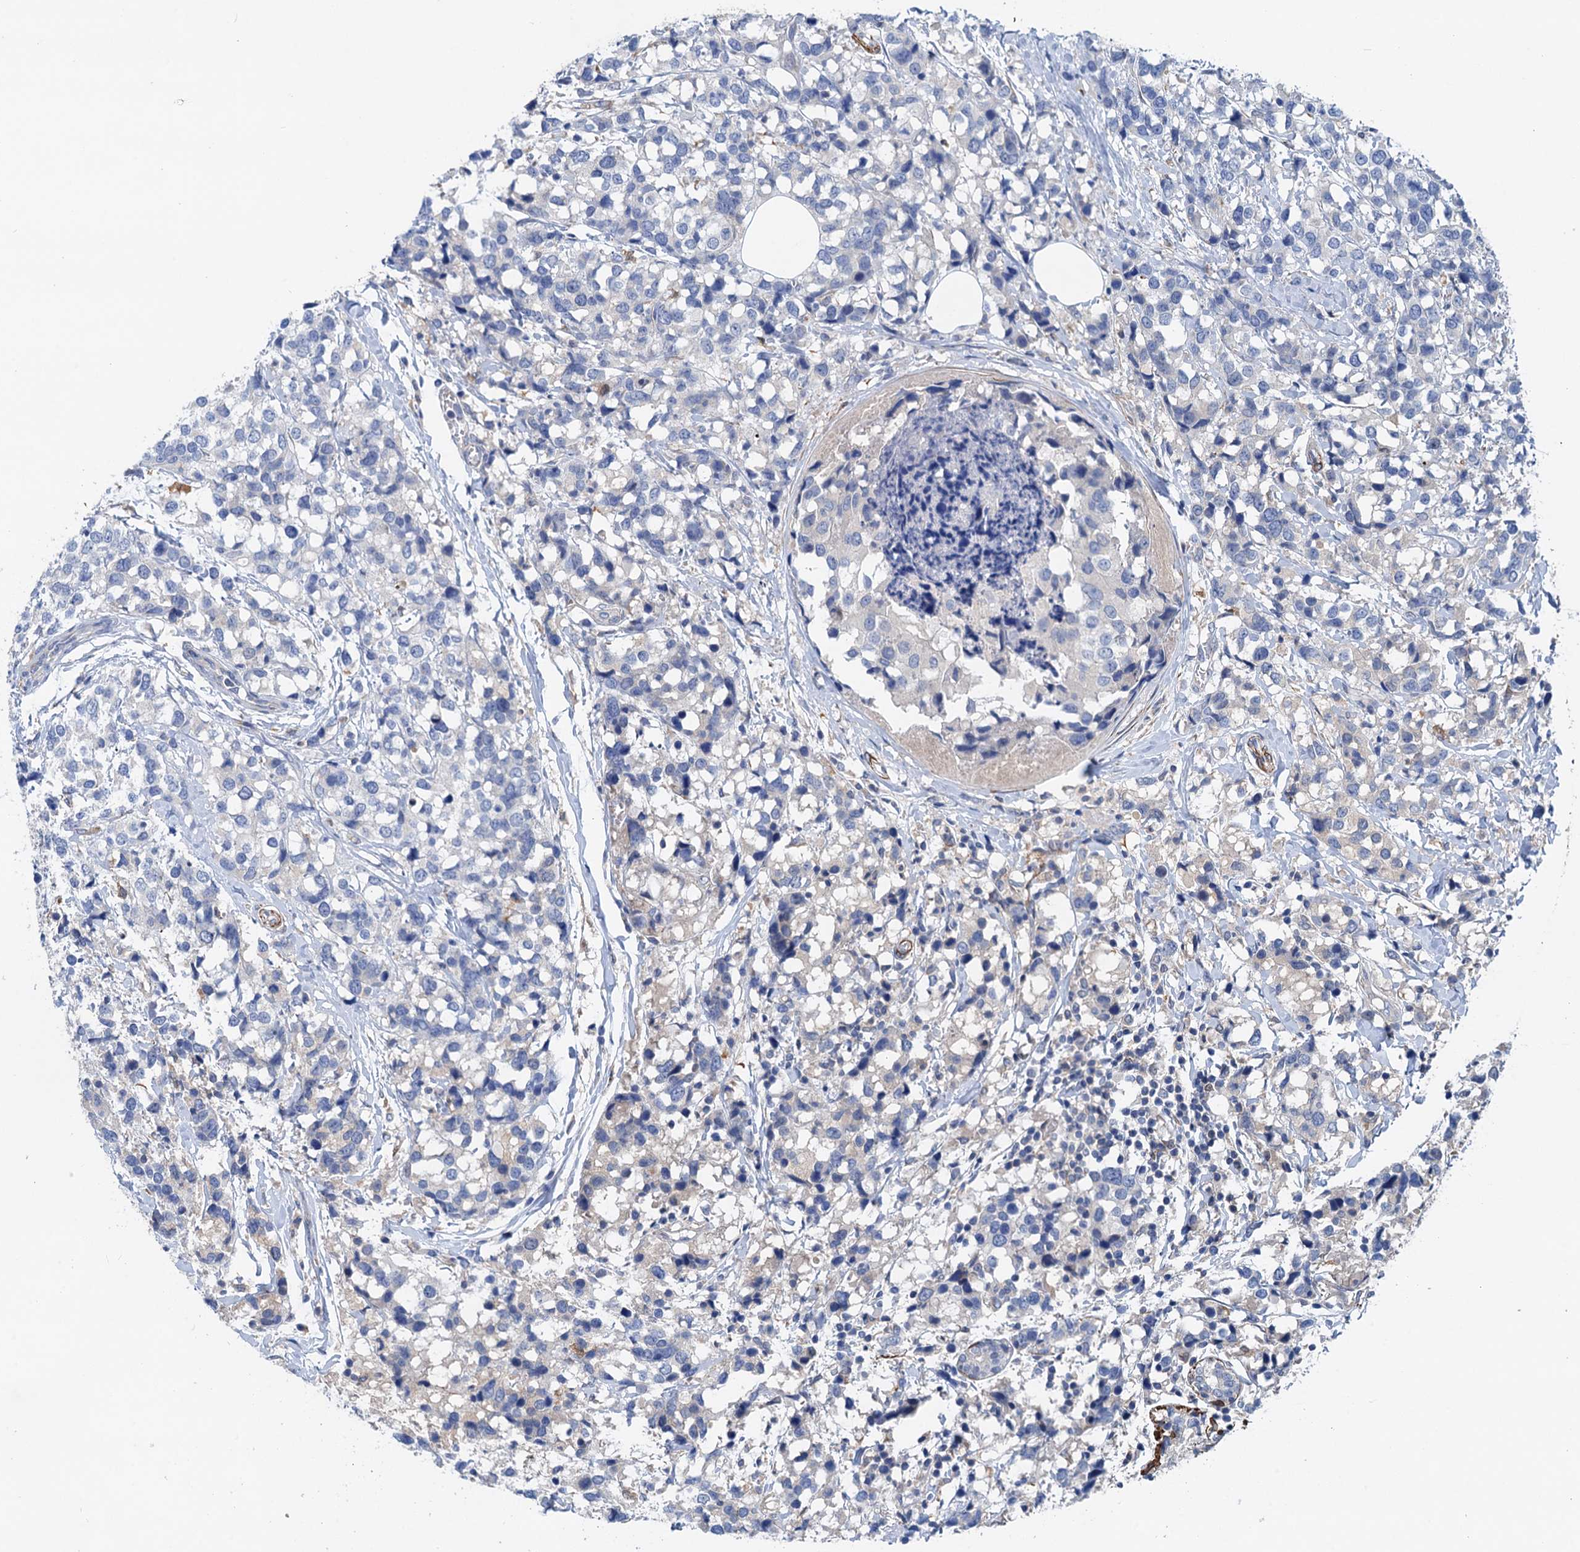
{"staining": {"intensity": "negative", "quantity": "none", "location": "none"}, "tissue": "breast cancer", "cell_type": "Tumor cells", "image_type": "cancer", "snomed": [{"axis": "morphology", "description": "Lobular carcinoma"}, {"axis": "topography", "description": "Breast"}], "caption": "This is an IHC photomicrograph of lobular carcinoma (breast). There is no positivity in tumor cells.", "gene": "CSTPP1", "patient": {"sex": "female", "age": 59}}